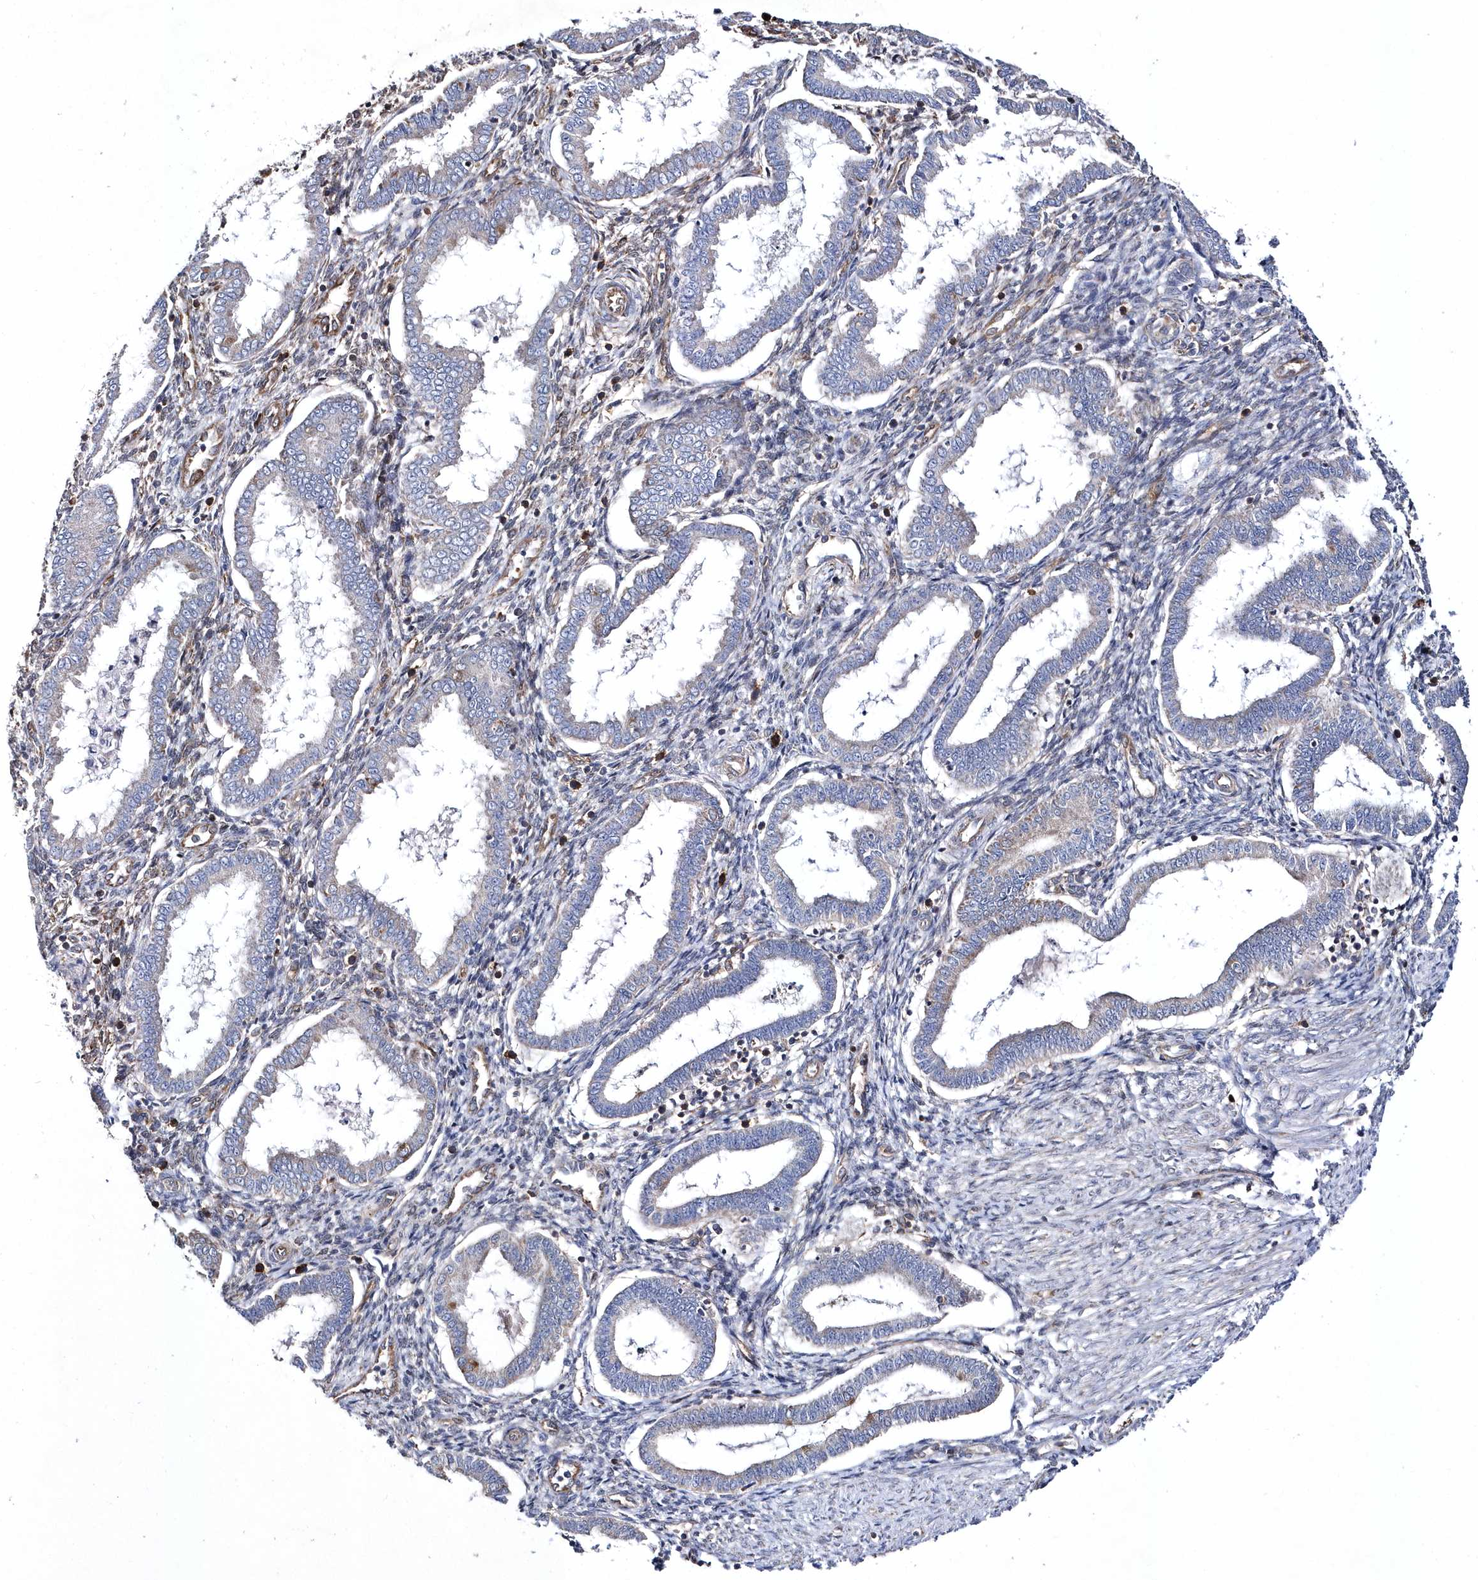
{"staining": {"intensity": "negative", "quantity": "none", "location": "none"}, "tissue": "endometrium", "cell_type": "Cells in endometrial stroma", "image_type": "normal", "snomed": [{"axis": "morphology", "description": "Normal tissue, NOS"}, {"axis": "topography", "description": "Endometrium"}], "caption": "Unremarkable endometrium was stained to show a protein in brown. There is no significant positivity in cells in endometrial stroma.", "gene": "JKAMP", "patient": {"sex": "female", "age": 24}}